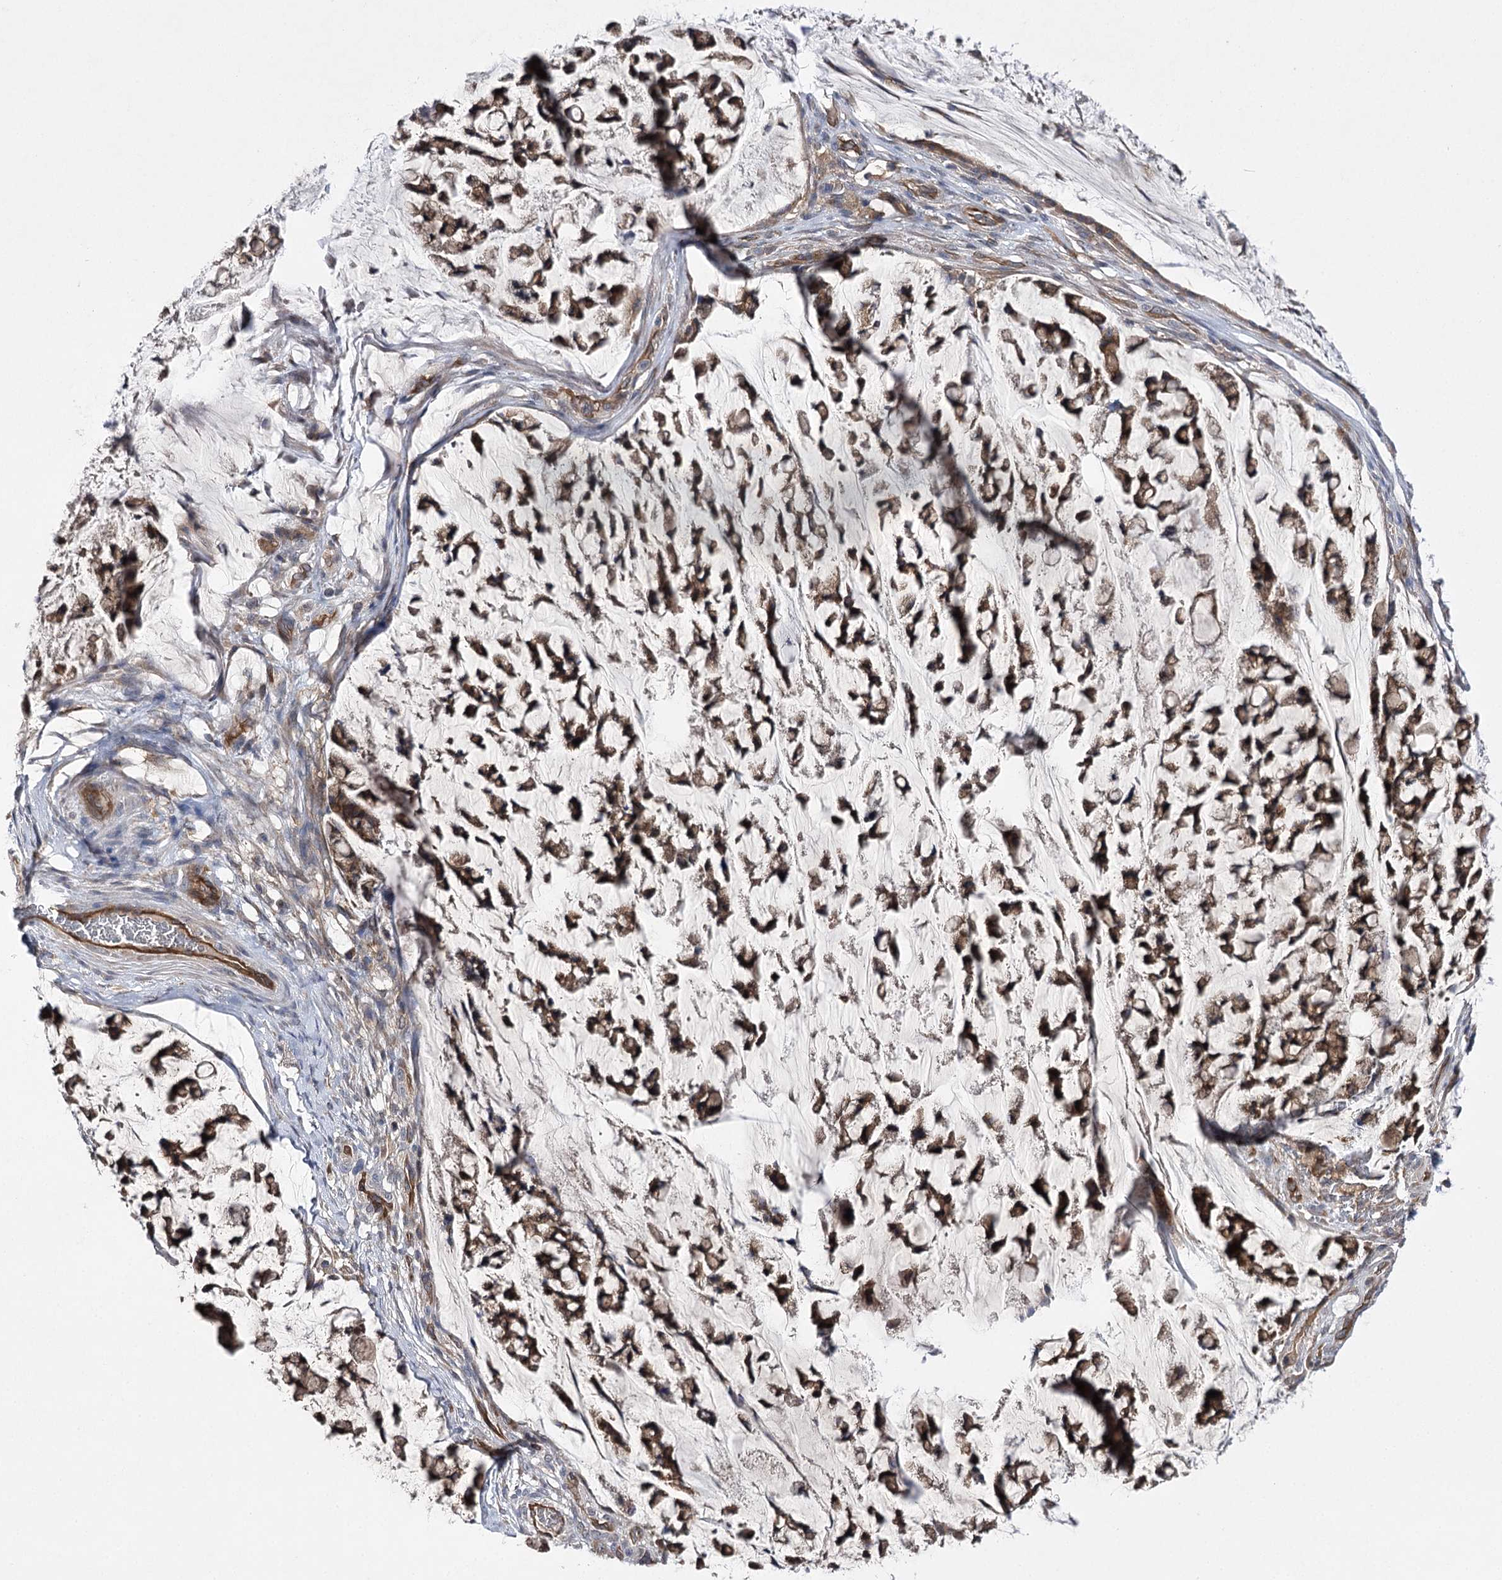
{"staining": {"intensity": "moderate", "quantity": ">75%", "location": "cytoplasmic/membranous"}, "tissue": "stomach cancer", "cell_type": "Tumor cells", "image_type": "cancer", "snomed": [{"axis": "morphology", "description": "Adenocarcinoma, NOS"}, {"axis": "topography", "description": "Stomach, lower"}], "caption": "High-power microscopy captured an immunohistochemistry histopathology image of adenocarcinoma (stomach), revealing moderate cytoplasmic/membranous positivity in about >75% of tumor cells. (DAB (3,3'-diaminobenzidine) IHC, brown staining for protein, blue staining for nuclei).", "gene": "BCR", "patient": {"sex": "male", "age": 67}}